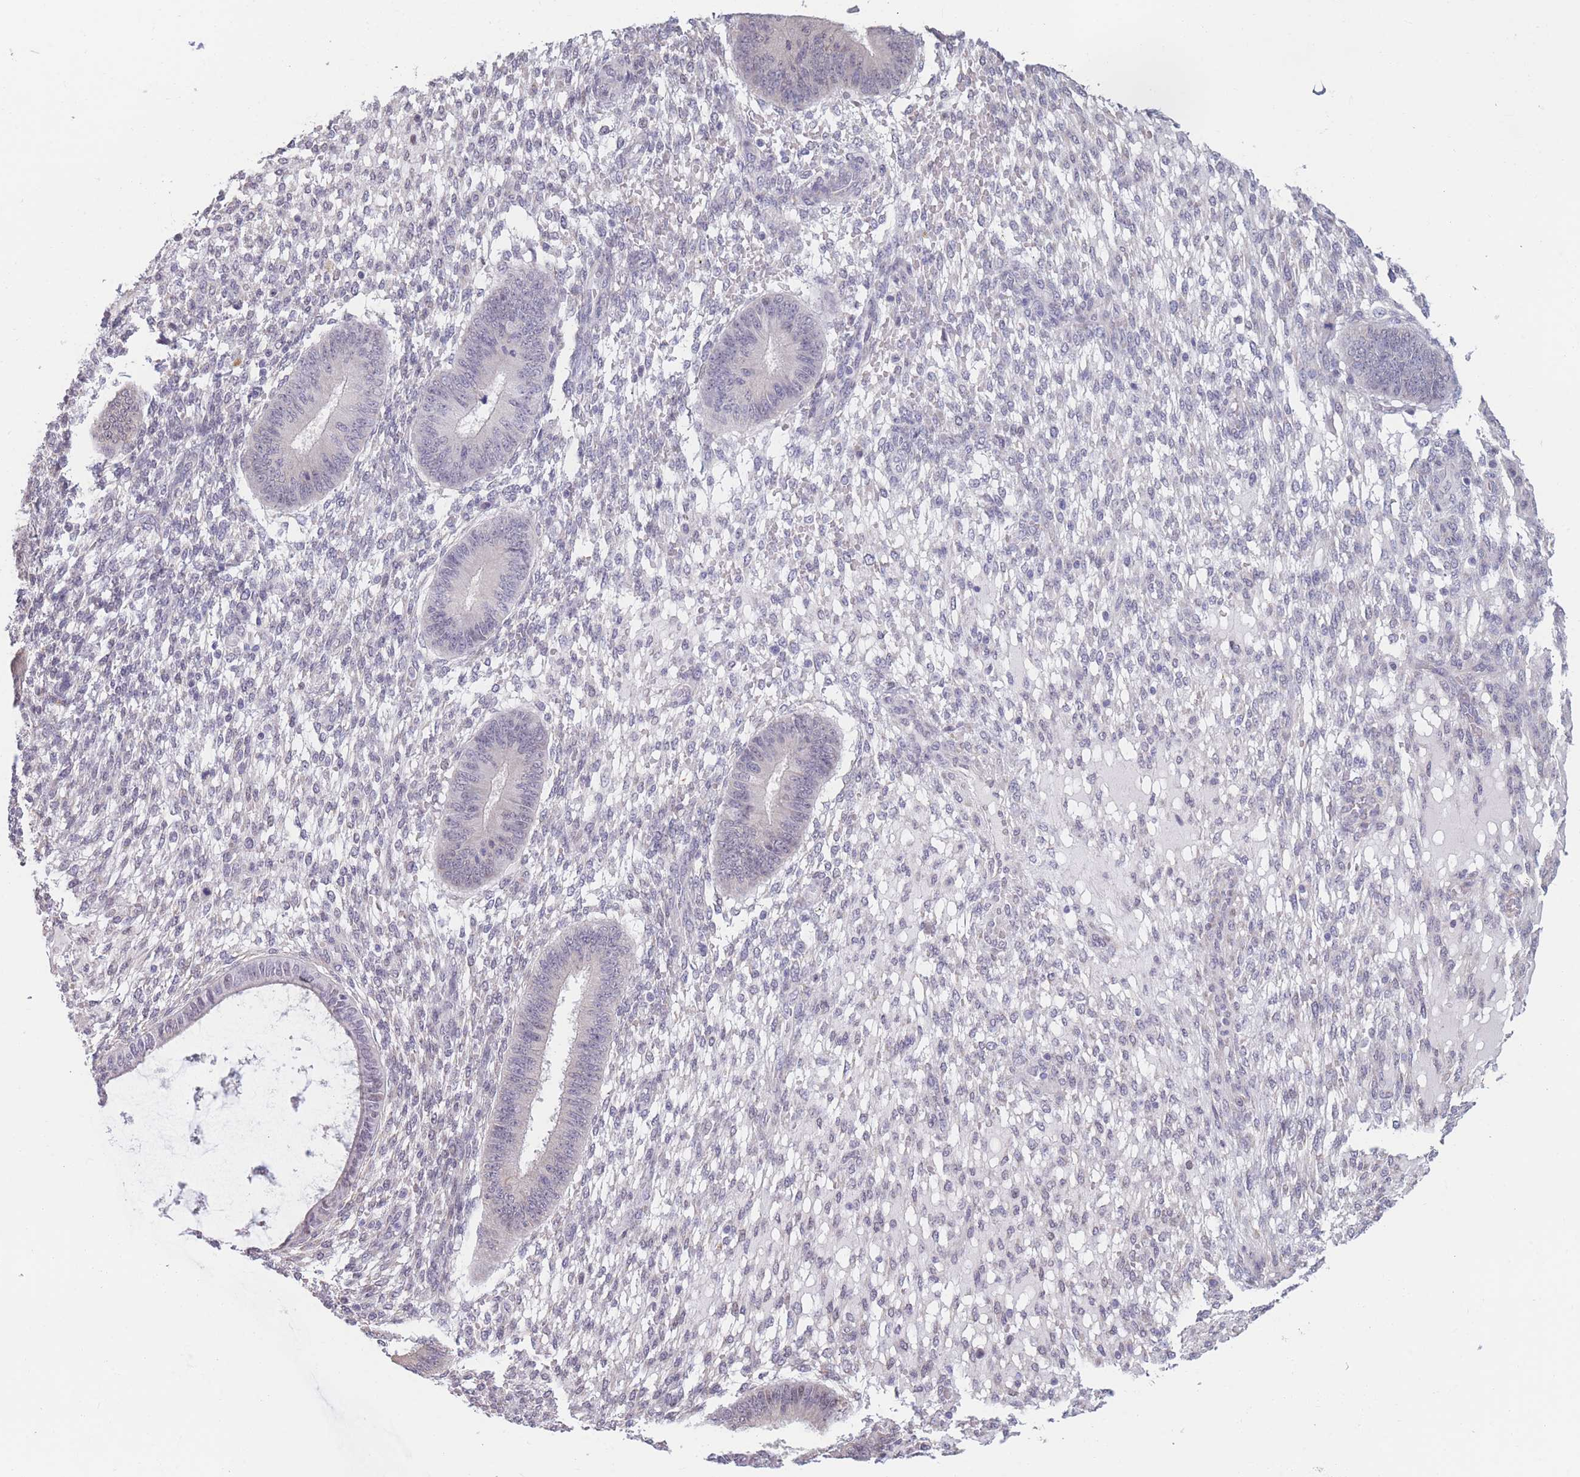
{"staining": {"intensity": "negative", "quantity": "none", "location": "none"}, "tissue": "endometrium", "cell_type": "Cells in endometrial stroma", "image_type": "normal", "snomed": [{"axis": "morphology", "description": "Normal tissue, NOS"}, {"axis": "topography", "description": "Endometrium"}], "caption": "Histopathology image shows no protein positivity in cells in endometrial stroma of unremarkable endometrium.", "gene": "COL27A1", "patient": {"sex": "female", "age": 49}}